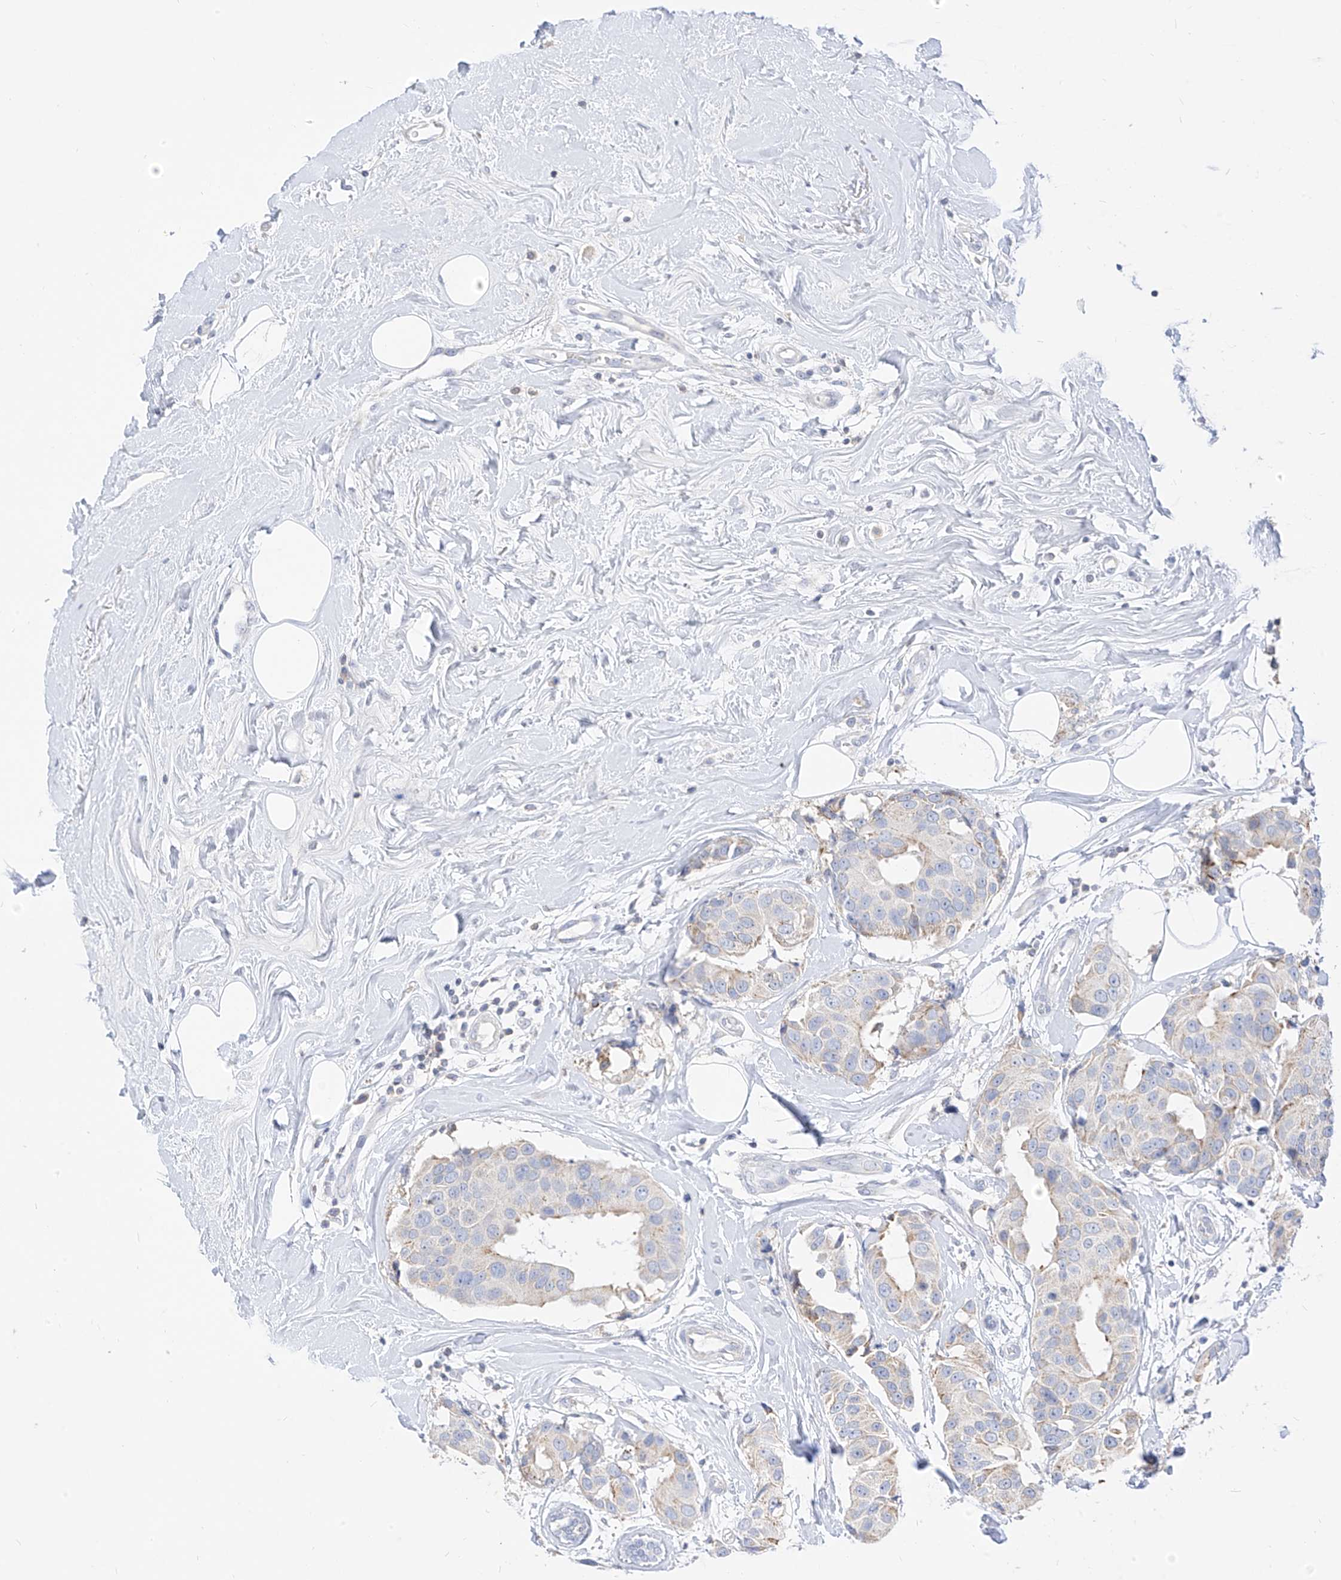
{"staining": {"intensity": "negative", "quantity": "none", "location": "none"}, "tissue": "breast cancer", "cell_type": "Tumor cells", "image_type": "cancer", "snomed": [{"axis": "morphology", "description": "Normal tissue, NOS"}, {"axis": "morphology", "description": "Duct carcinoma"}, {"axis": "topography", "description": "Breast"}], "caption": "The histopathology image displays no staining of tumor cells in breast cancer.", "gene": "RASA2", "patient": {"sex": "female", "age": 39}}